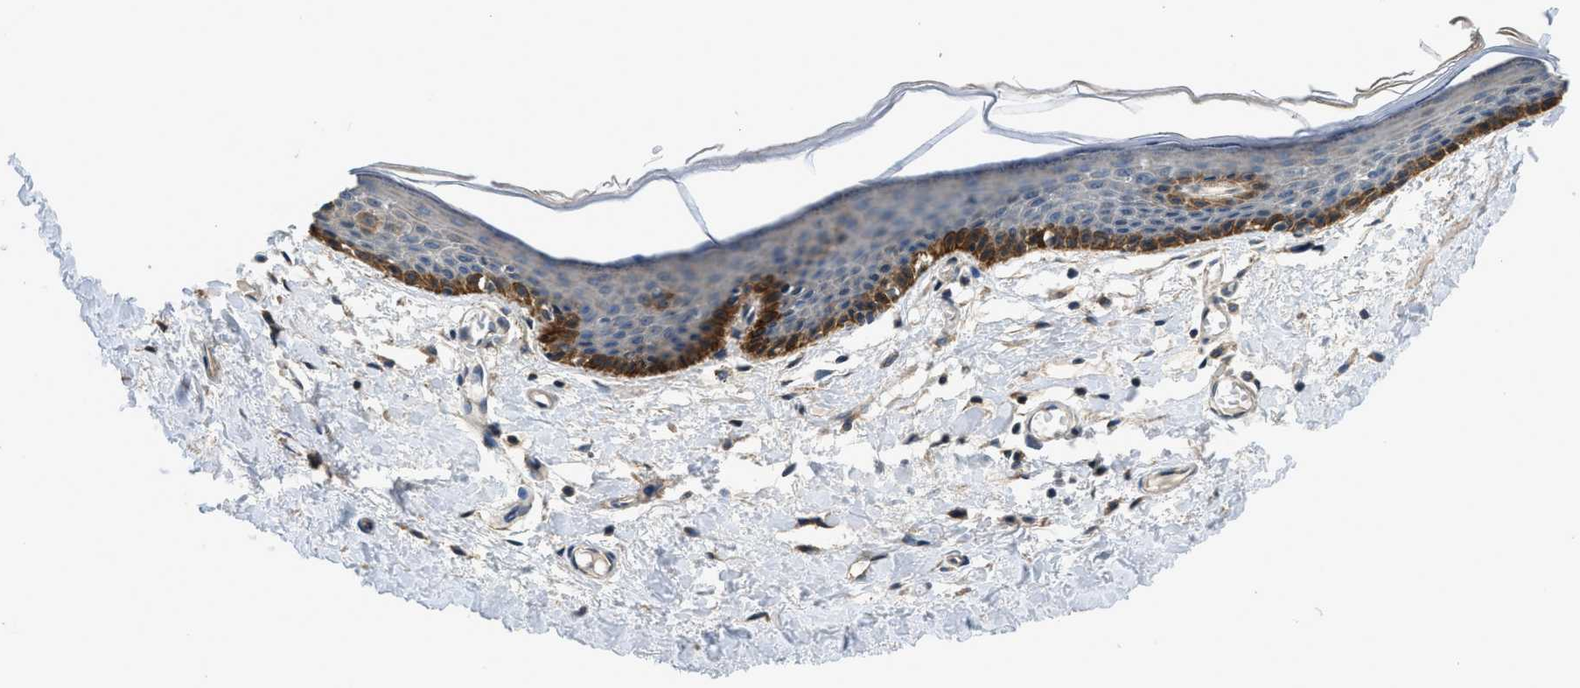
{"staining": {"intensity": "strong", "quantity": "<25%", "location": "cytoplasmic/membranous"}, "tissue": "skin", "cell_type": "Epidermal cells", "image_type": "normal", "snomed": [{"axis": "morphology", "description": "Normal tissue, NOS"}, {"axis": "topography", "description": "Vulva"}], "caption": "Brown immunohistochemical staining in benign human skin shows strong cytoplasmic/membranous staining in about <25% of epidermal cells.", "gene": "SSH2", "patient": {"sex": "female", "age": 54}}